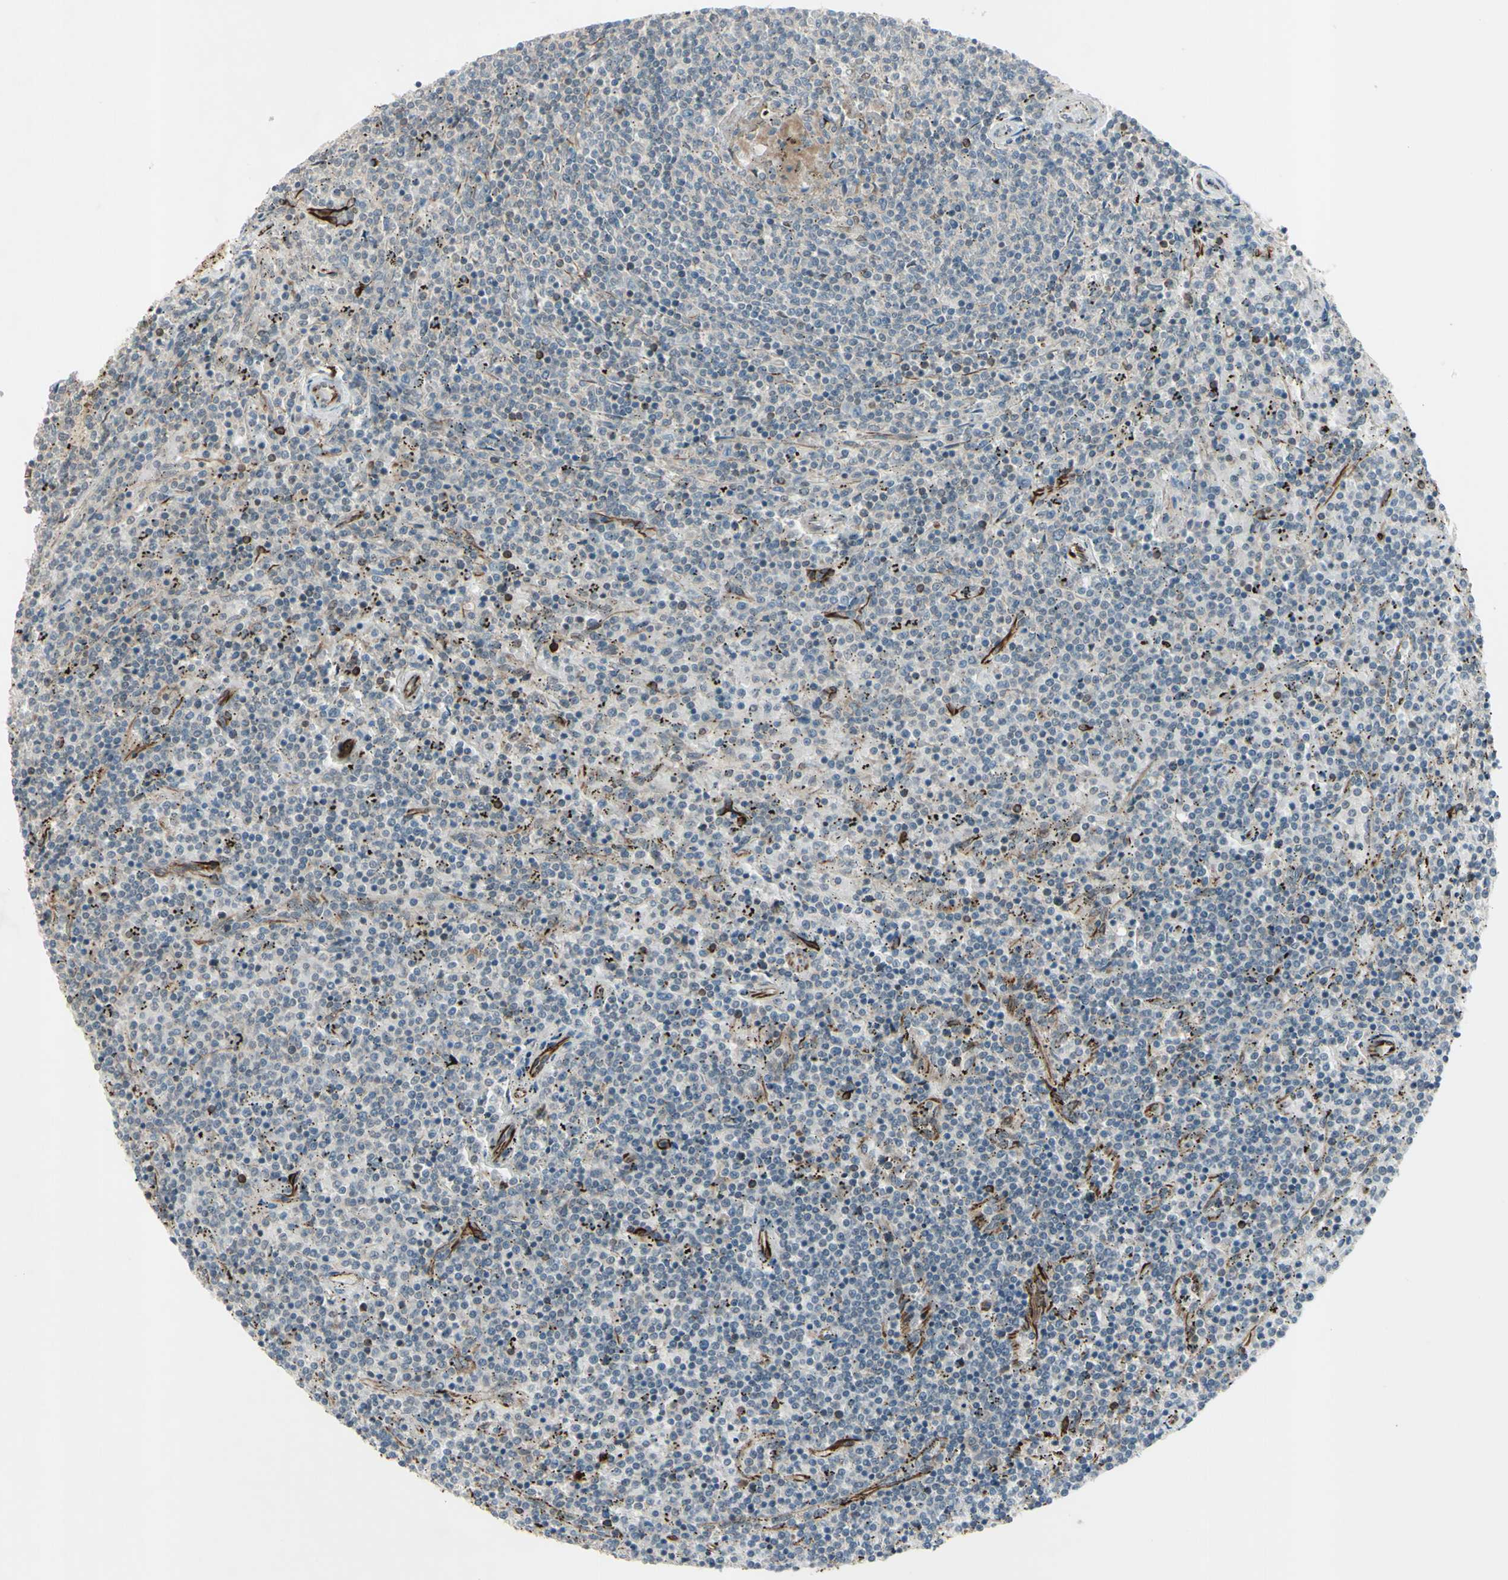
{"staining": {"intensity": "negative", "quantity": "none", "location": "none"}, "tissue": "lymphoma", "cell_type": "Tumor cells", "image_type": "cancer", "snomed": [{"axis": "morphology", "description": "Malignant lymphoma, non-Hodgkin's type, Low grade"}, {"axis": "topography", "description": "Spleen"}], "caption": "Immunohistochemistry image of neoplastic tissue: human malignant lymphoma, non-Hodgkin's type (low-grade) stained with DAB (3,3'-diaminobenzidine) exhibits no significant protein staining in tumor cells.", "gene": "FGFR2", "patient": {"sex": "female", "age": 50}}